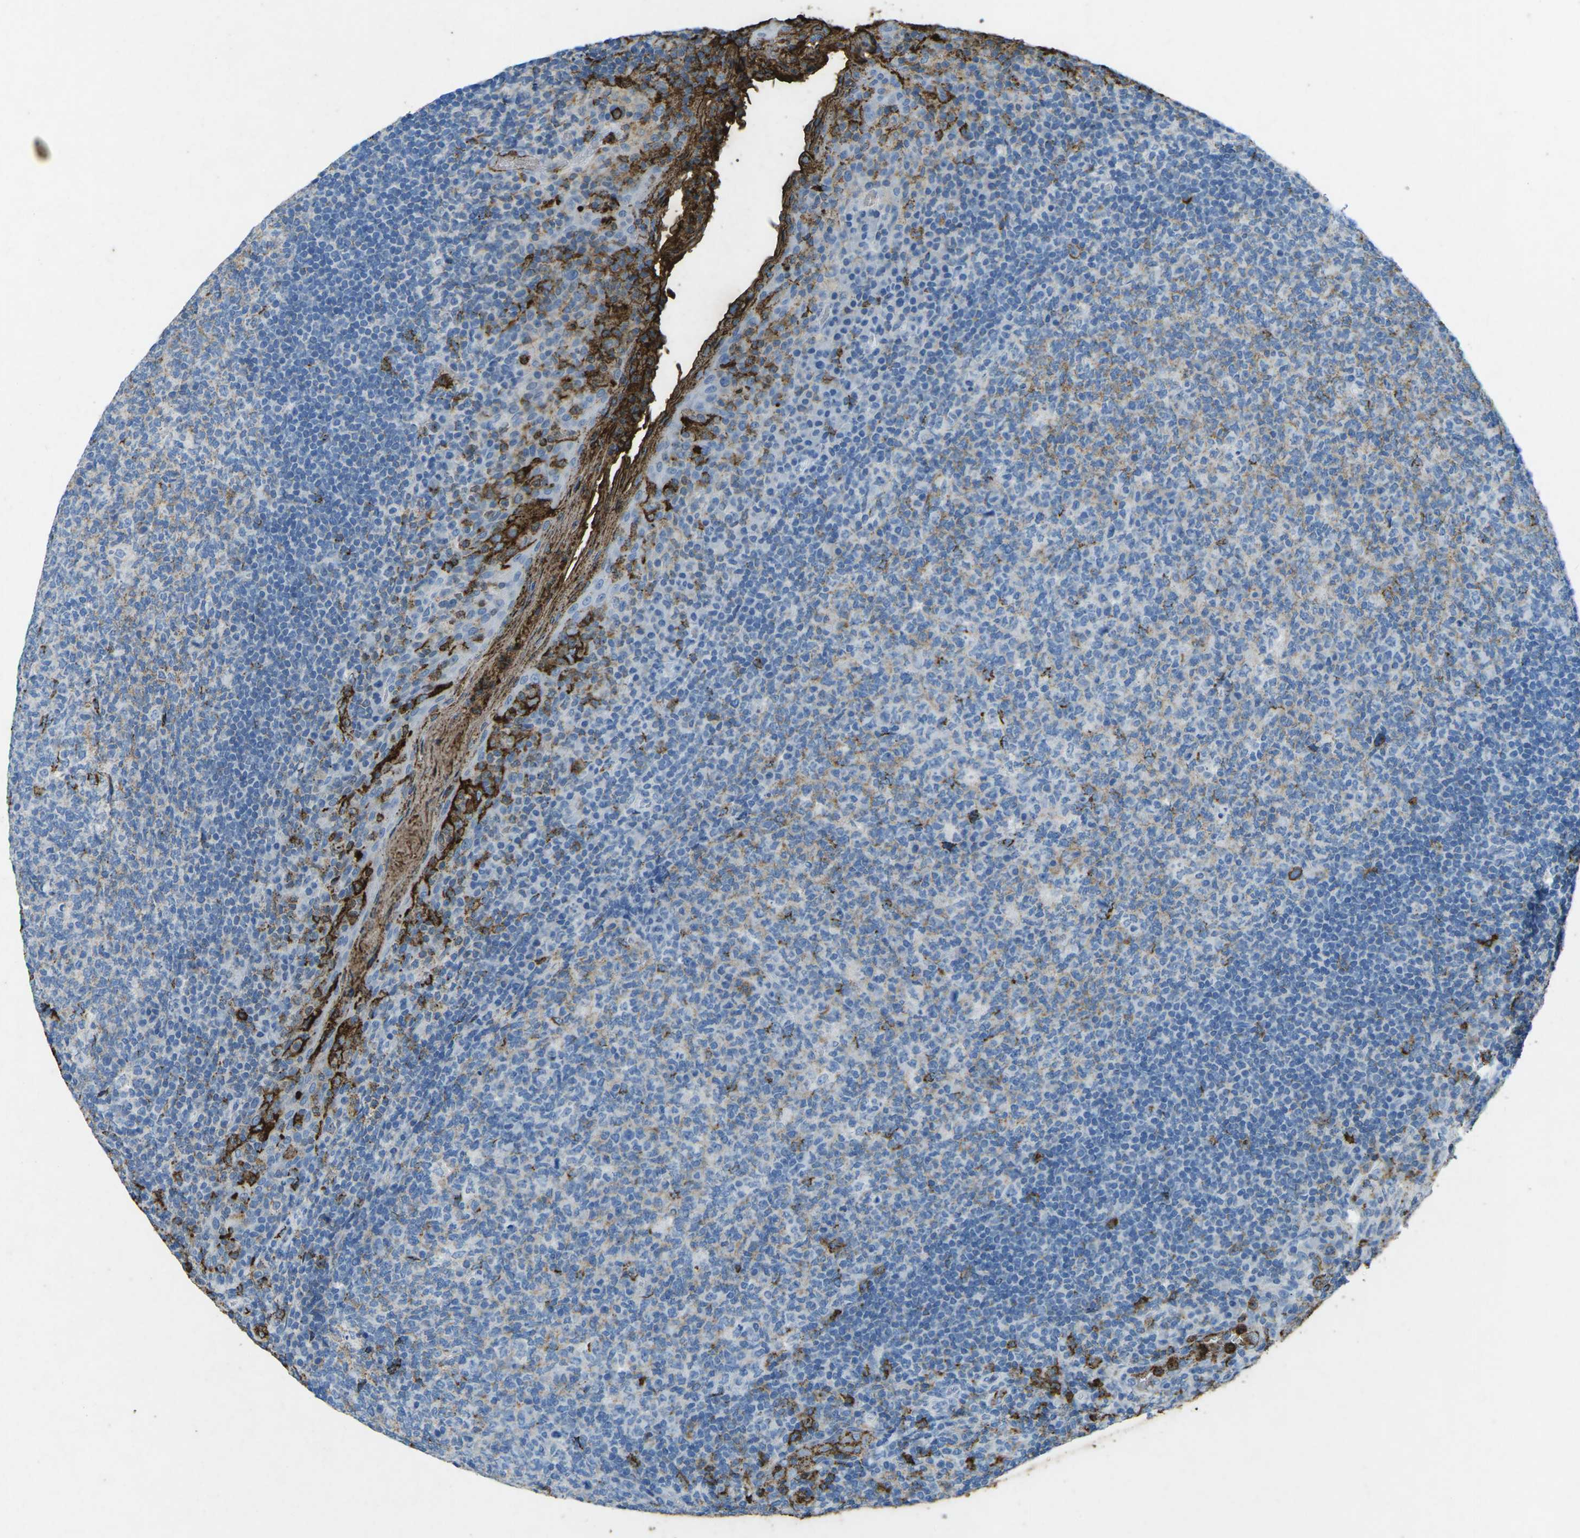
{"staining": {"intensity": "weak", "quantity": "25%-75%", "location": "cytoplasmic/membranous"}, "tissue": "tonsil", "cell_type": "Germinal center cells", "image_type": "normal", "snomed": [{"axis": "morphology", "description": "Normal tissue, NOS"}, {"axis": "topography", "description": "Tonsil"}], "caption": "IHC histopathology image of benign tonsil: human tonsil stained using immunohistochemistry (IHC) reveals low levels of weak protein expression localized specifically in the cytoplasmic/membranous of germinal center cells, appearing as a cytoplasmic/membranous brown color.", "gene": "CTAGE1", "patient": {"sex": "male", "age": 17}}